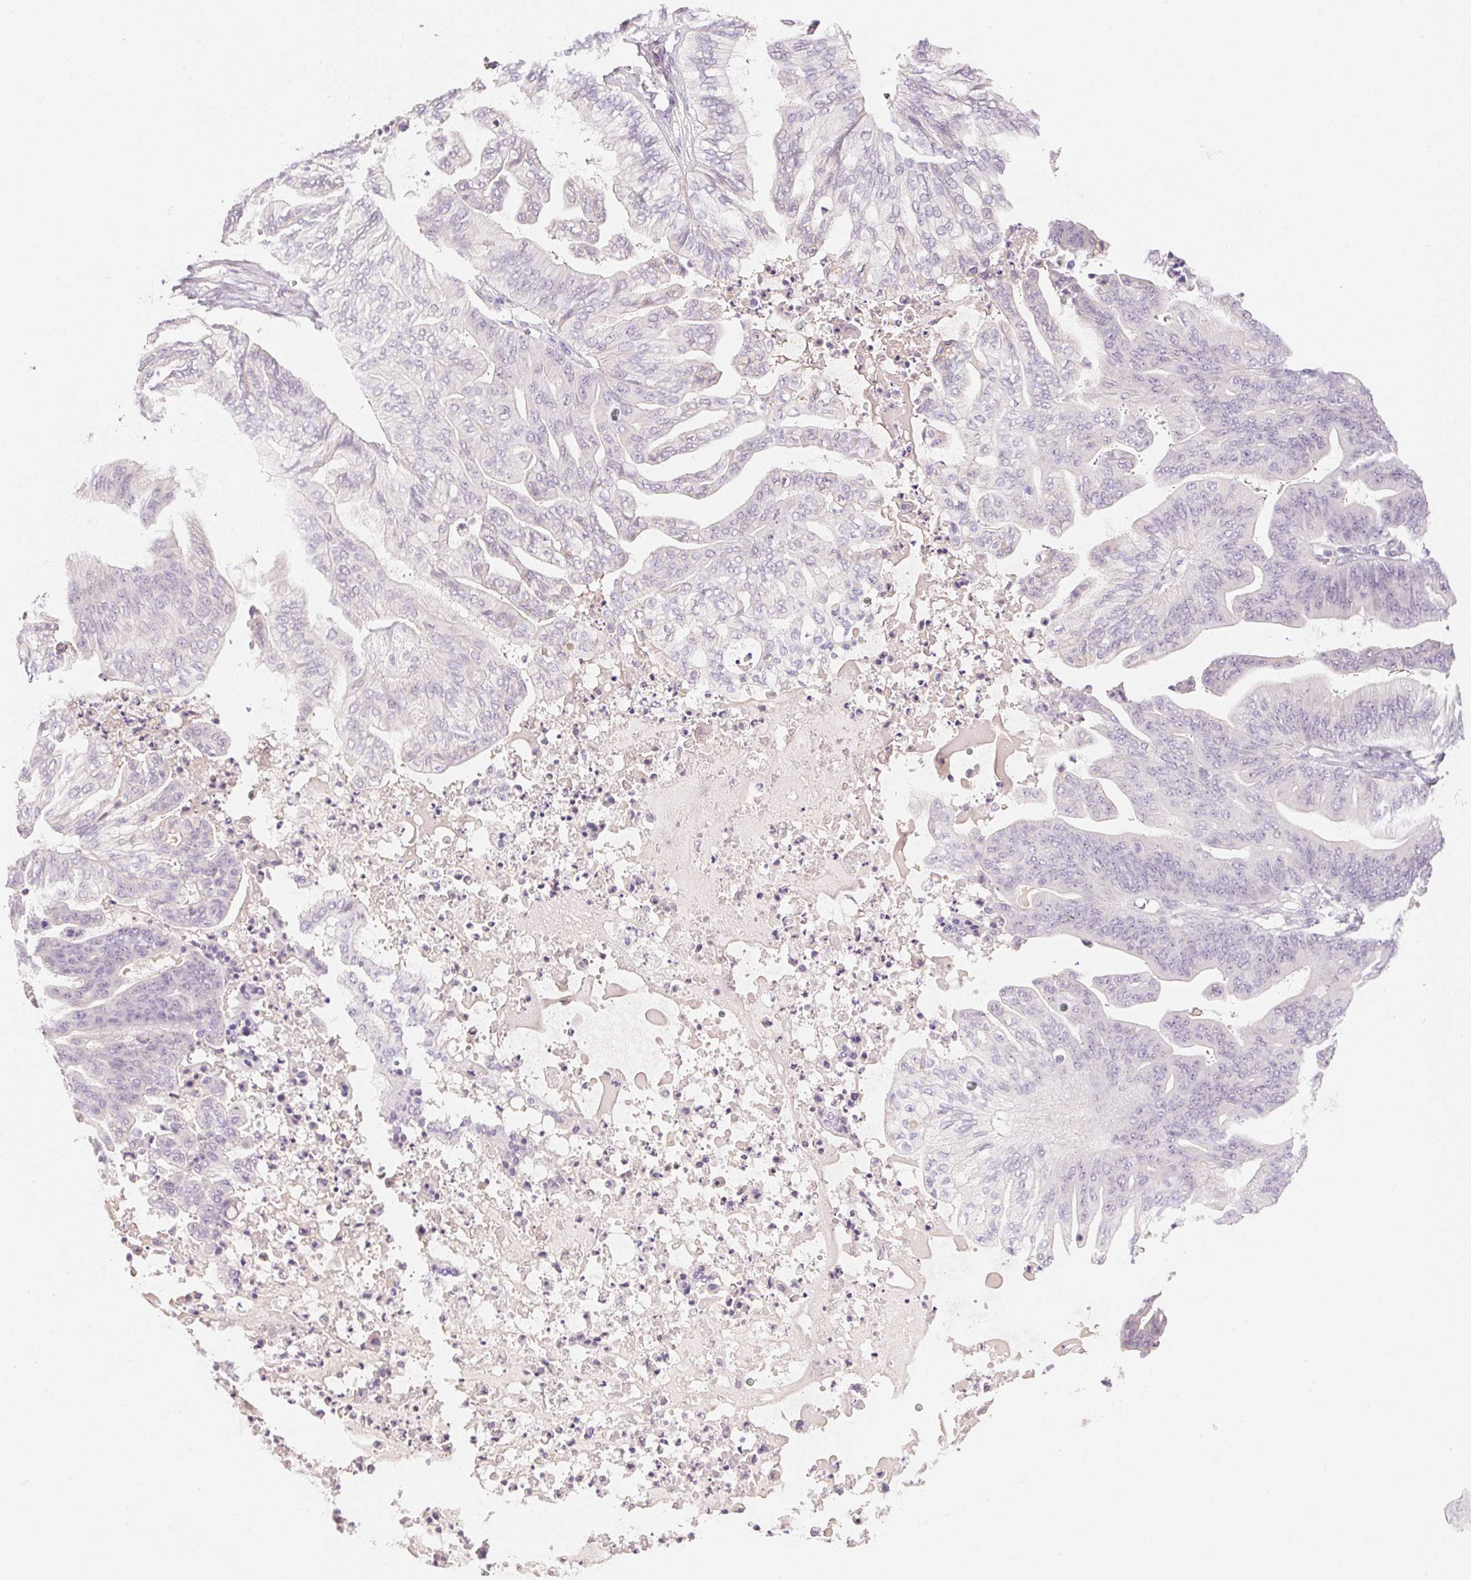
{"staining": {"intensity": "negative", "quantity": "none", "location": "none"}, "tissue": "ovarian cancer", "cell_type": "Tumor cells", "image_type": "cancer", "snomed": [{"axis": "morphology", "description": "Cystadenocarcinoma, mucinous, NOS"}, {"axis": "topography", "description": "Ovary"}], "caption": "Immunohistochemistry image of mucinous cystadenocarcinoma (ovarian) stained for a protein (brown), which reveals no expression in tumor cells.", "gene": "MCOLN3", "patient": {"sex": "female", "age": 67}}